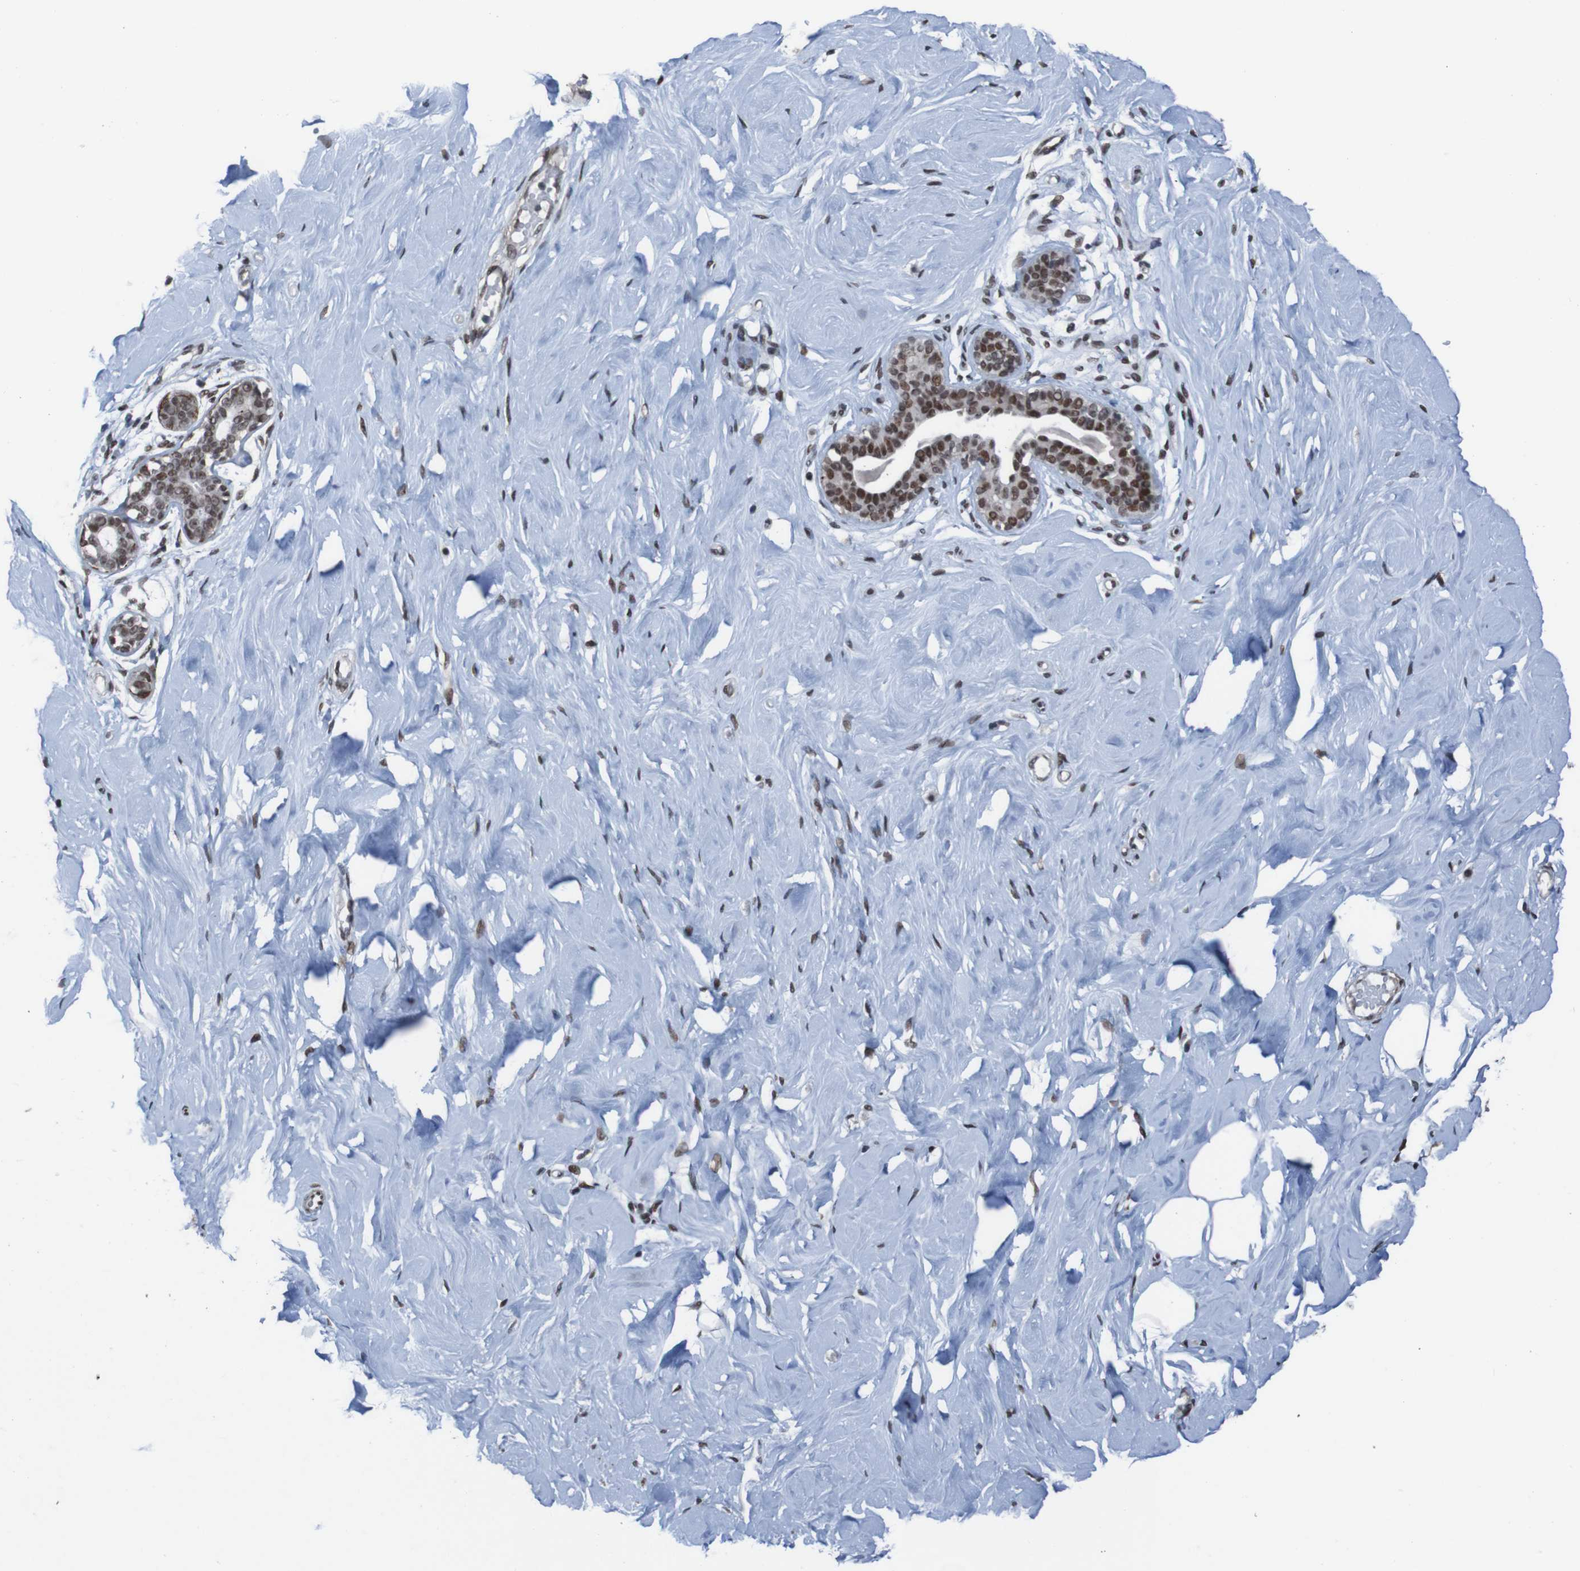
{"staining": {"intensity": "strong", "quantity": ">75%", "location": "nuclear"}, "tissue": "breast", "cell_type": "Adipocytes", "image_type": "normal", "snomed": [{"axis": "morphology", "description": "Normal tissue, NOS"}, {"axis": "topography", "description": "Breast"}], "caption": "High-power microscopy captured an immunohistochemistry histopathology image of unremarkable breast, revealing strong nuclear staining in about >75% of adipocytes. The staining is performed using DAB brown chromogen to label protein expression. The nuclei are counter-stained blue using hematoxylin.", "gene": "PHF2", "patient": {"sex": "female", "age": 23}}